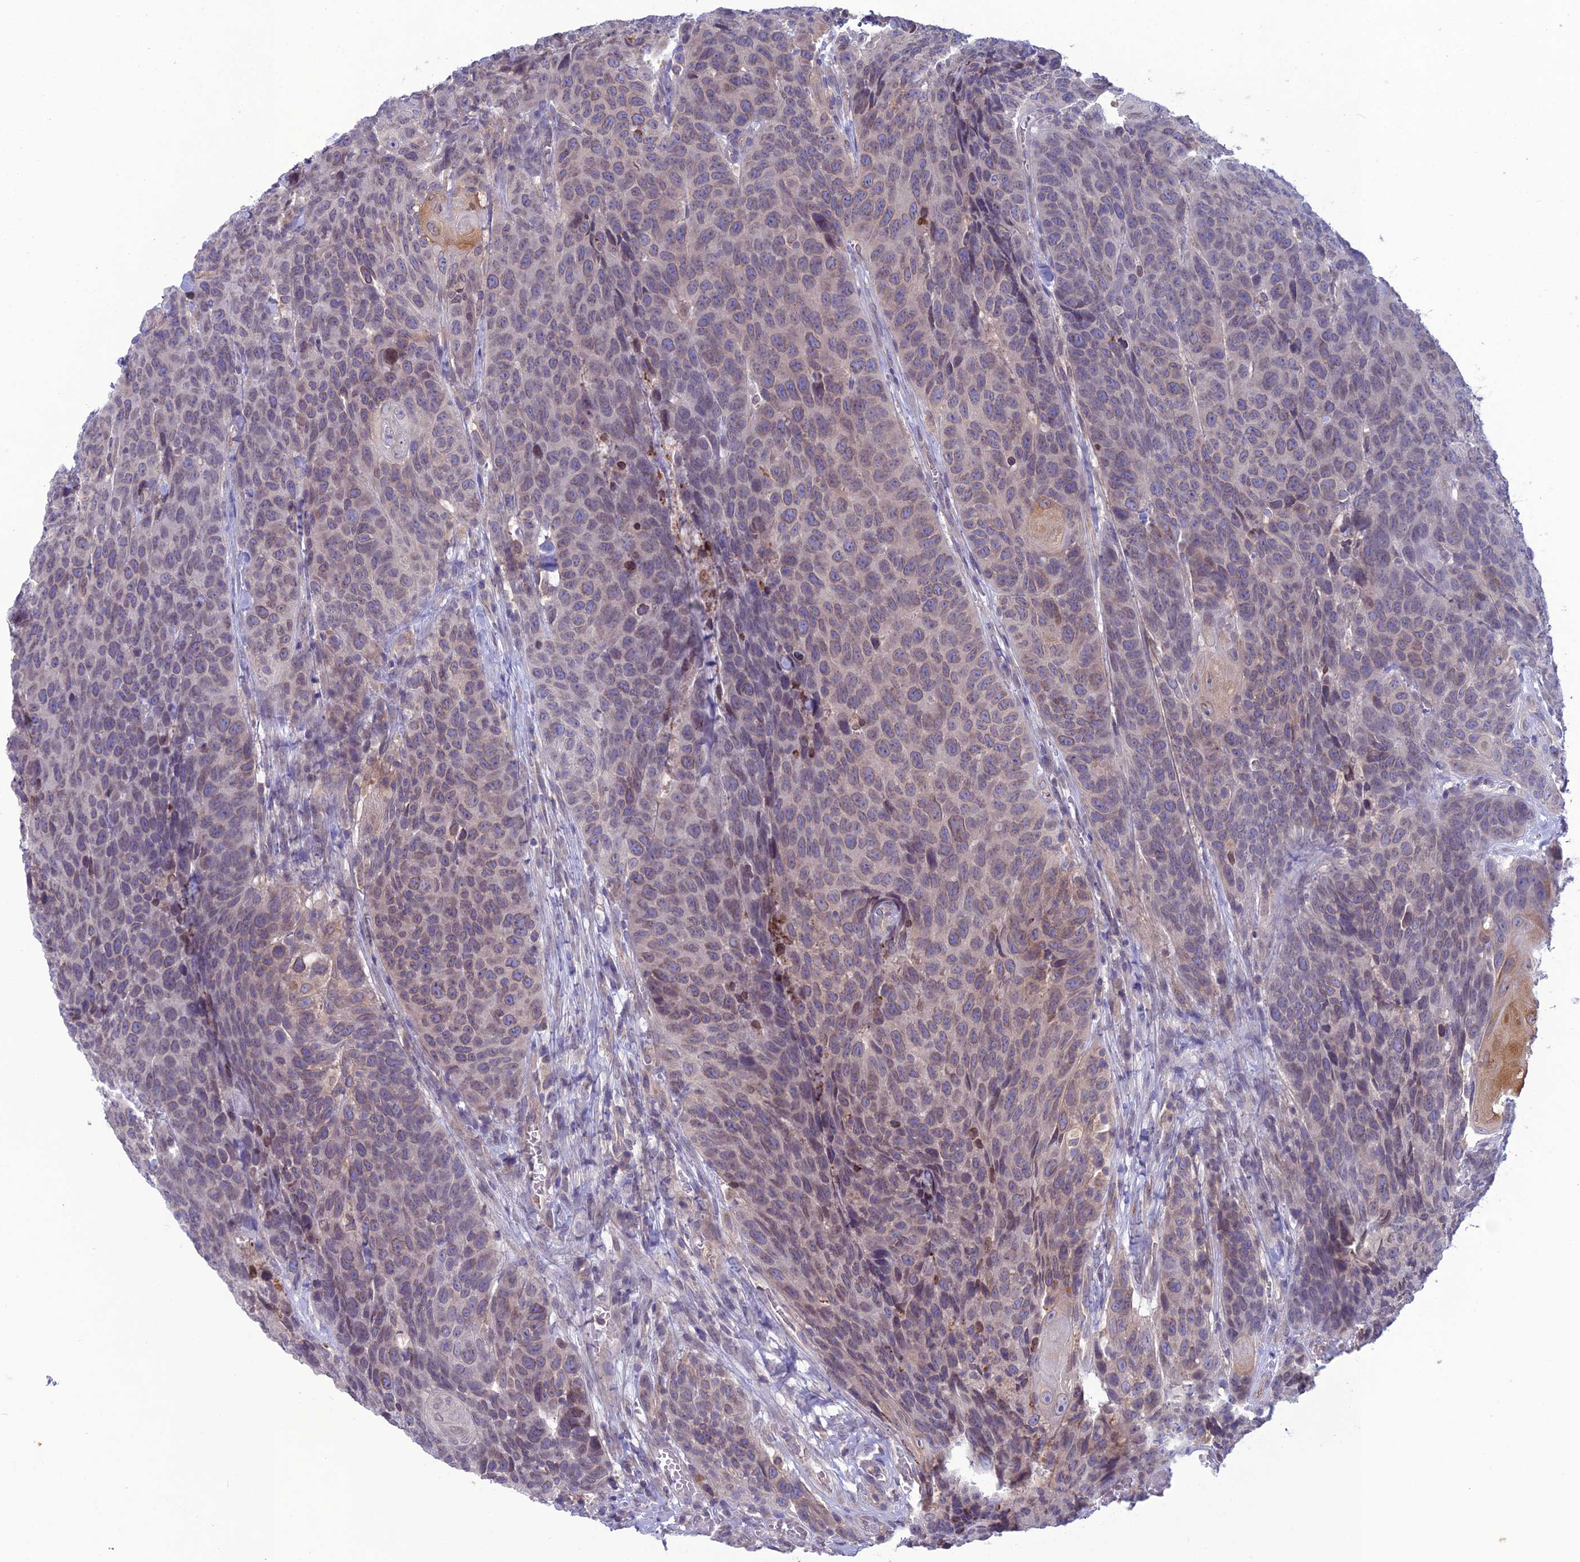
{"staining": {"intensity": "weak", "quantity": "25%-75%", "location": "cytoplasmic/membranous,nuclear"}, "tissue": "head and neck cancer", "cell_type": "Tumor cells", "image_type": "cancer", "snomed": [{"axis": "morphology", "description": "Squamous cell carcinoma, NOS"}, {"axis": "topography", "description": "Head-Neck"}], "caption": "Head and neck cancer stained for a protein (brown) shows weak cytoplasmic/membranous and nuclear positive staining in about 25%-75% of tumor cells.", "gene": "WDR46", "patient": {"sex": "male", "age": 66}}